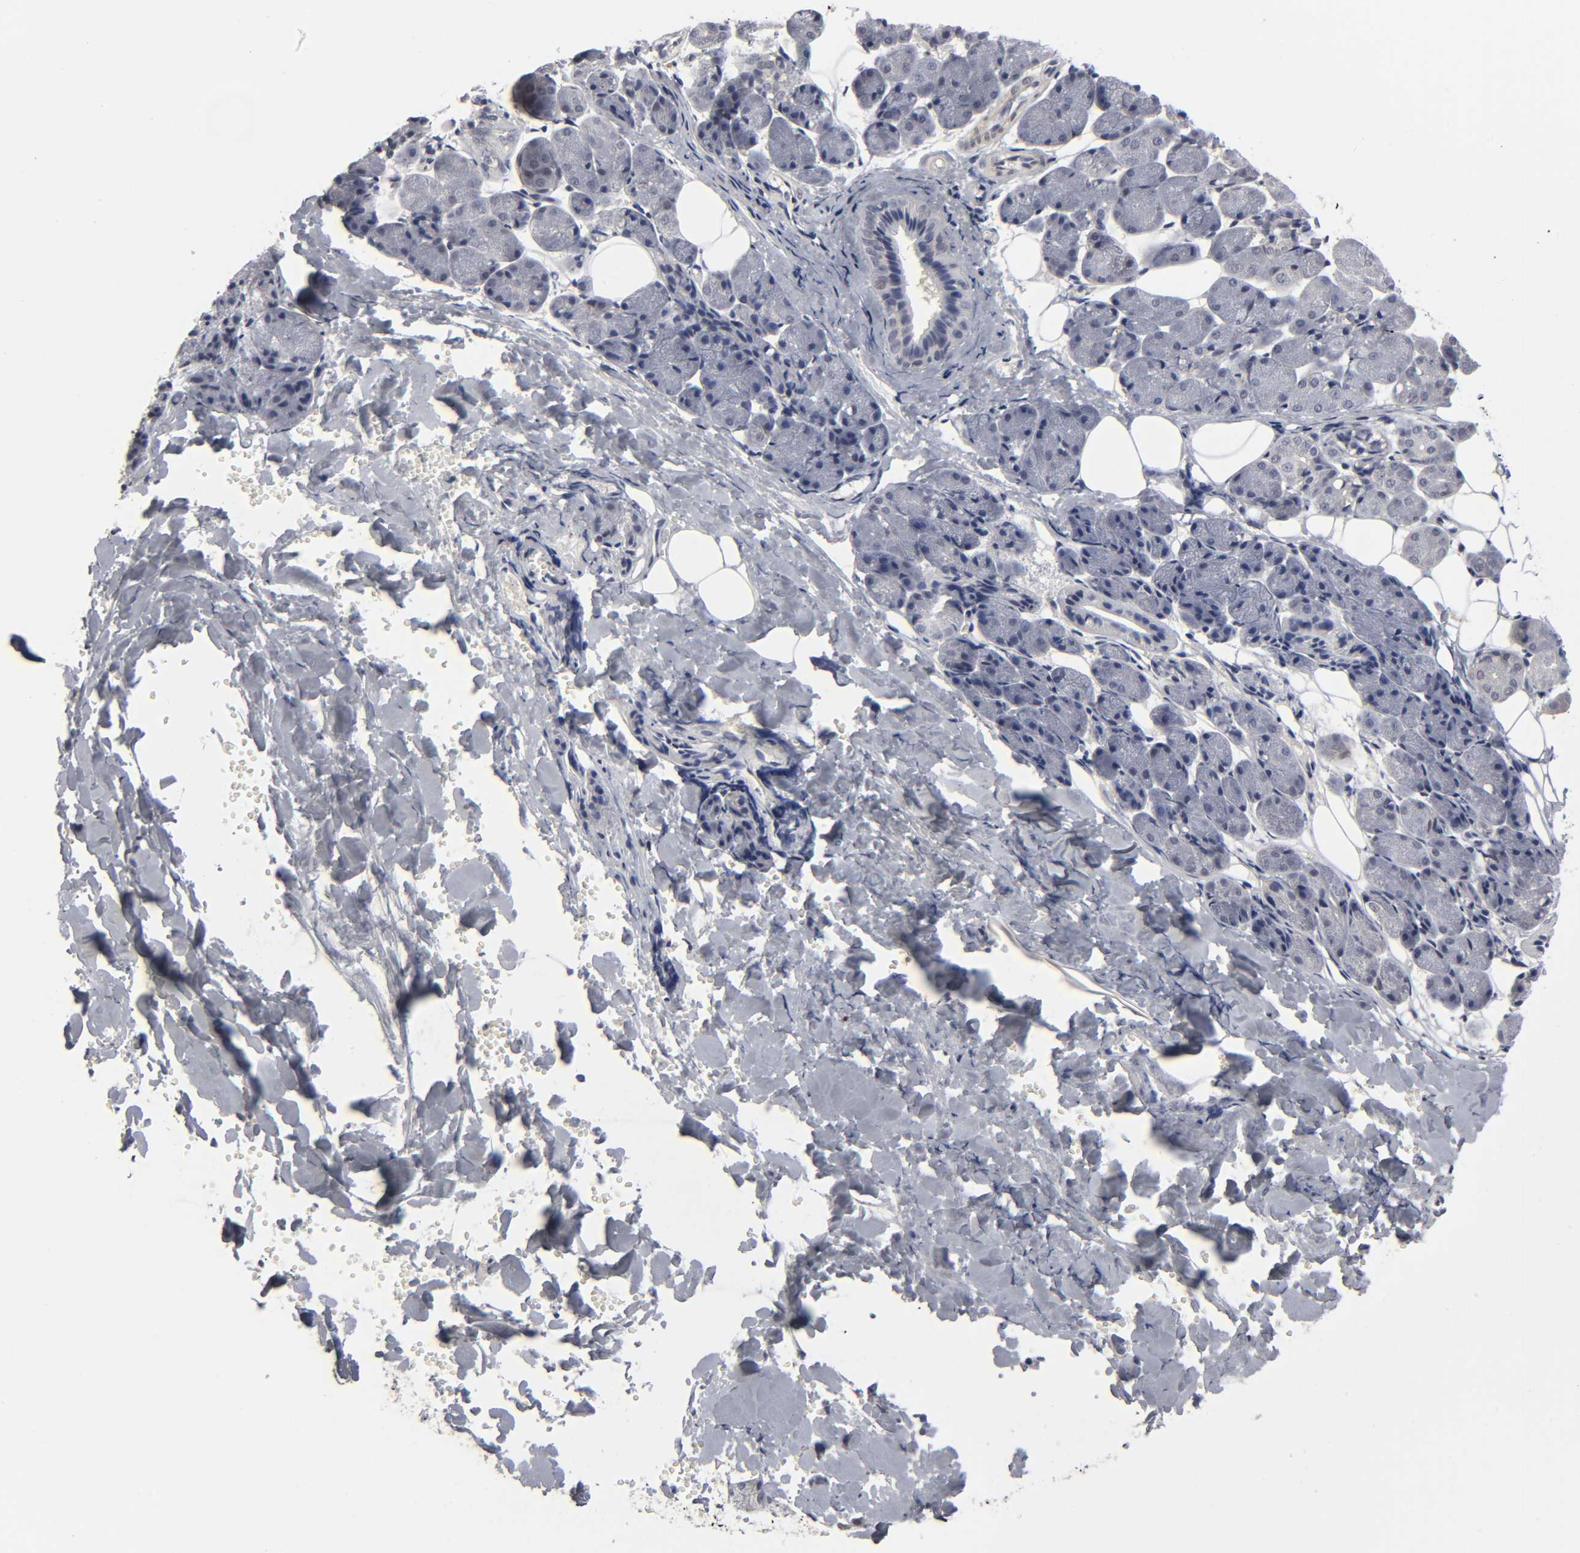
{"staining": {"intensity": "weak", "quantity": "<25%", "location": "nuclear"}, "tissue": "salivary gland", "cell_type": "Glandular cells", "image_type": "normal", "snomed": [{"axis": "morphology", "description": "Normal tissue, NOS"}, {"axis": "morphology", "description": "Adenoma, NOS"}, {"axis": "topography", "description": "Salivary gland"}], "caption": "An image of human salivary gland is negative for staining in glandular cells. The staining is performed using DAB brown chromogen with nuclei counter-stained in using hematoxylin.", "gene": "PDLIM3", "patient": {"sex": "female", "age": 32}}